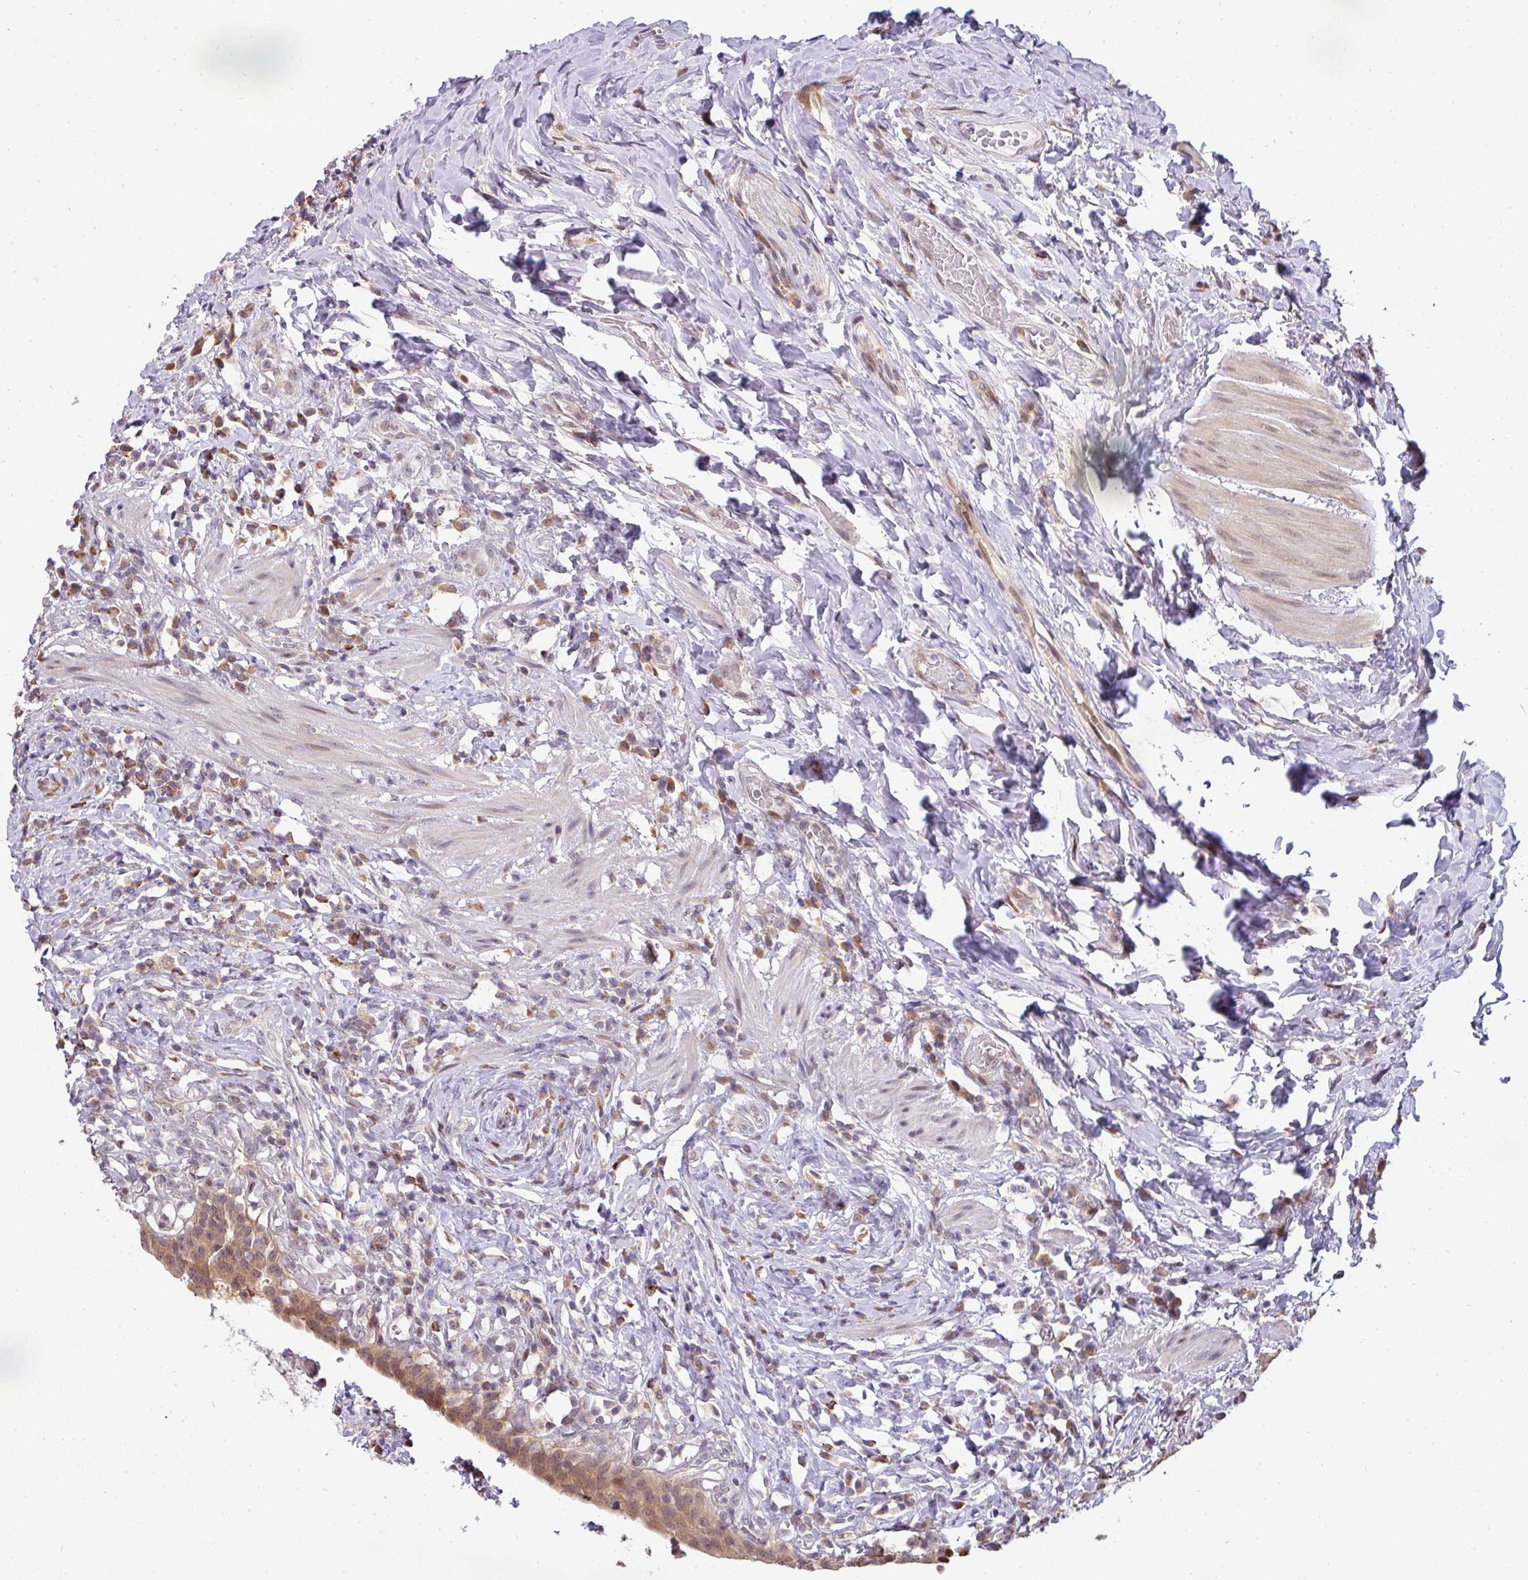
{"staining": {"intensity": "moderate", "quantity": ">75%", "location": "cytoplasmic/membranous,nuclear"}, "tissue": "urinary bladder", "cell_type": "Urothelial cells", "image_type": "normal", "snomed": [{"axis": "morphology", "description": "Normal tissue, NOS"}, {"axis": "morphology", "description": "Inflammation, NOS"}, {"axis": "topography", "description": "Urinary bladder"}], "caption": "Immunohistochemical staining of benign urinary bladder displays medium levels of moderate cytoplasmic/membranous,nuclear positivity in about >75% of urothelial cells. The staining was performed using DAB to visualize the protein expression in brown, while the nuclei were stained in blue with hematoxylin (Magnification: 20x).", "gene": "MAZ", "patient": {"sex": "male", "age": 64}}